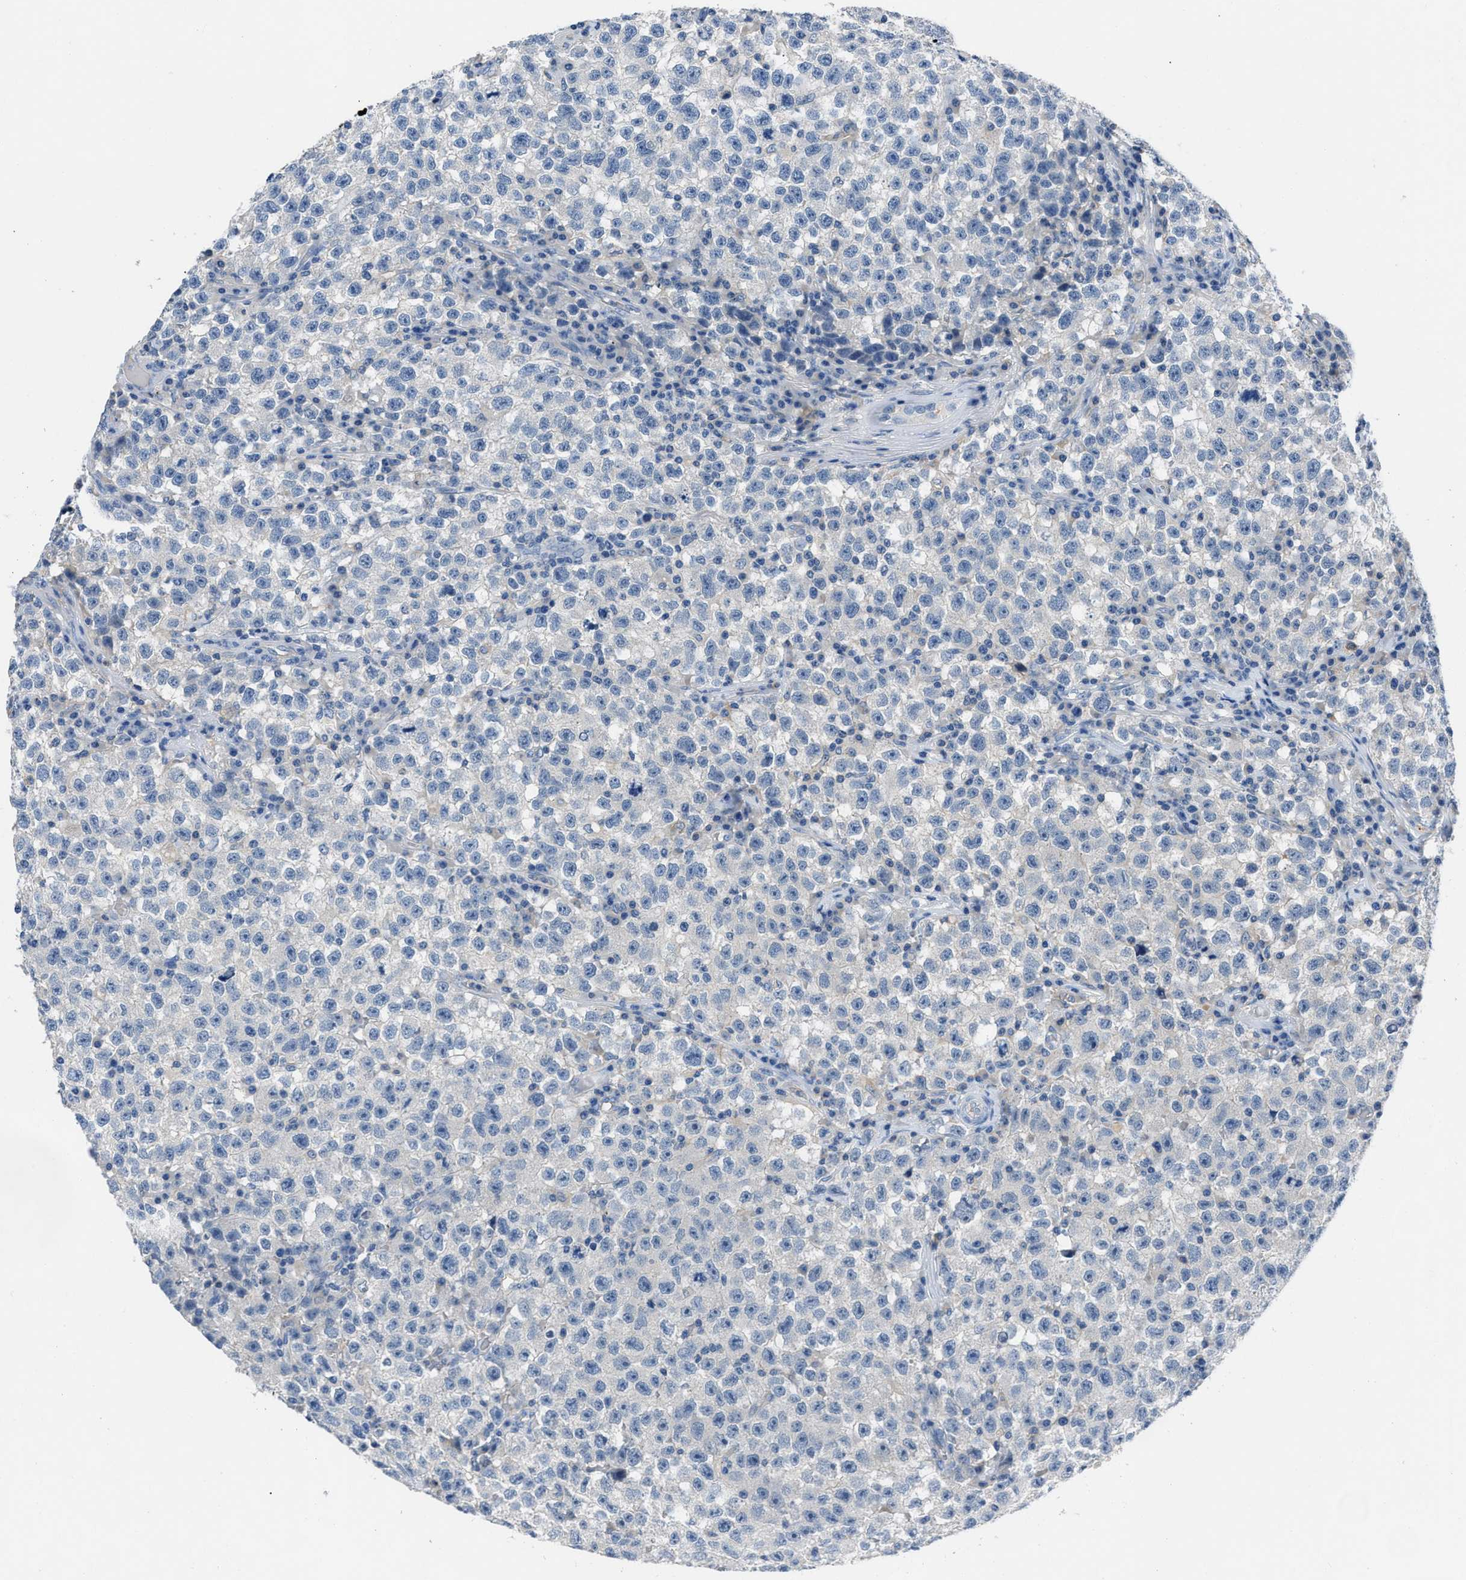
{"staining": {"intensity": "negative", "quantity": "none", "location": "none"}, "tissue": "testis cancer", "cell_type": "Tumor cells", "image_type": "cancer", "snomed": [{"axis": "morphology", "description": "Seminoma, NOS"}, {"axis": "topography", "description": "Testis"}], "caption": "Testis cancer (seminoma) was stained to show a protein in brown. There is no significant positivity in tumor cells. Brightfield microscopy of immunohistochemistry (IHC) stained with DAB (brown) and hematoxylin (blue), captured at high magnification.", "gene": "DNAAF5", "patient": {"sex": "male", "age": 22}}